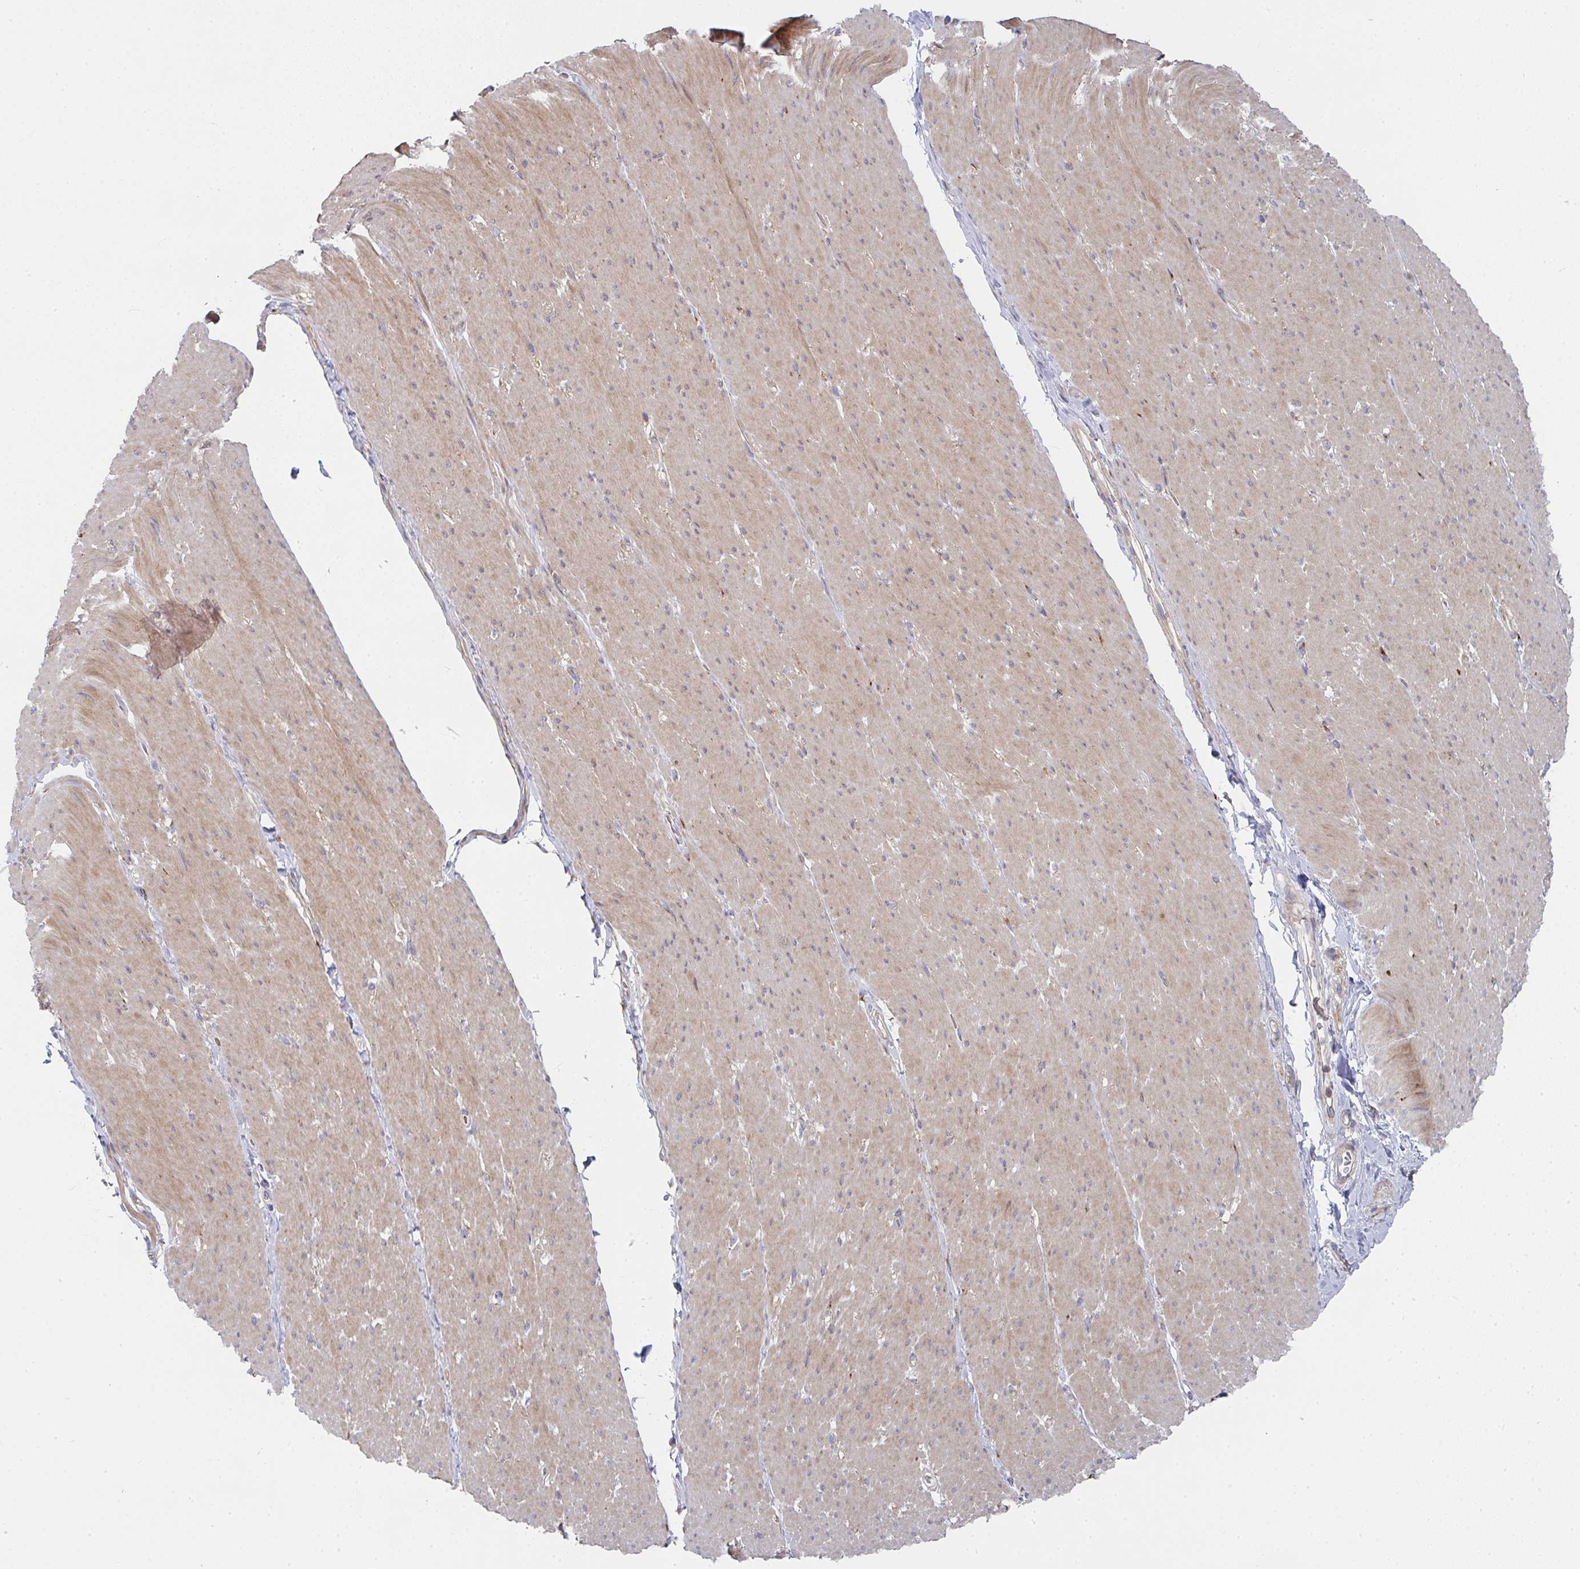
{"staining": {"intensity": "moderate", "quantity": "25%-75%", "location": "cytoplasmic/membranous"}, "tissue": "smooth muscle", "cell_type": "Smooth muscle cells", "image_type": "normal", "snomed": [{"axis": "morphology", "description": "Normal tissue, NOS"}, {"axis": "topography", "description": "Smooth muscle"}, {"axis": "topography", "description": "Rectum"}], "caption": "A medium amount of moderate cytoplasmic/membranous expression is present in approximately 25%-75% of smooth muscle cells in benign smooth muscle. Immunohistochemistry stains the protein of interest in brown and the nuclei are stained blue.", "gene": "RHEBL1", "patient": {"sex": "male", "age": 53}}